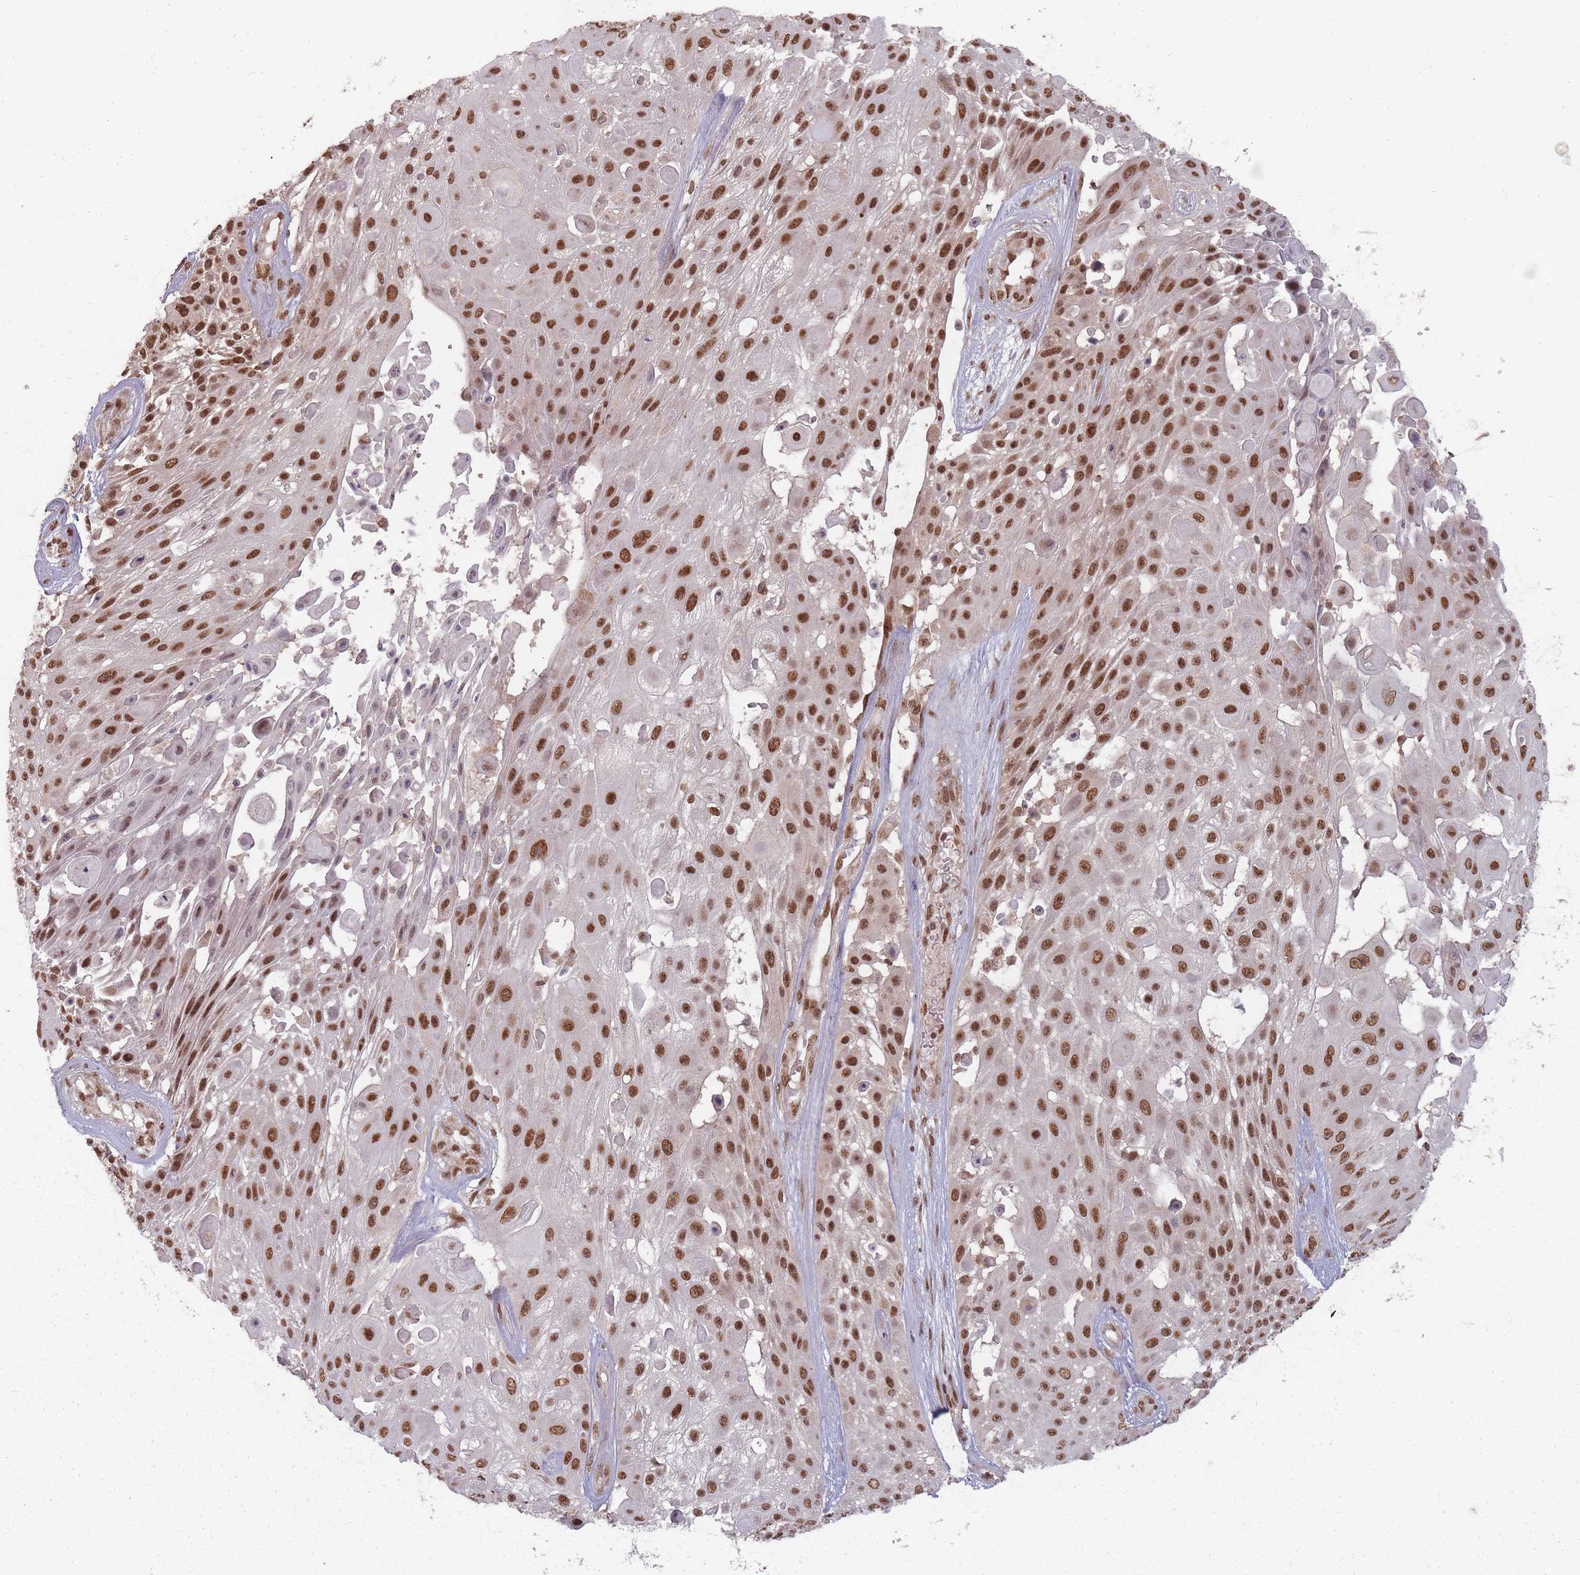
{"staining": {"intensity": "moderate", "quantity": ">75%", "location": "nuclear"}, "tissue": "skin cancer", "cell_type": "Tumor cells", "image_type": "cancer", "snomed": [{"axis": "morphology", "description": "Squamous cell carcinoma, NOS"}, {"axis": "topography", "description": "Skin"}], "caption": "Squamous cell carcinoma (skin) stained with a brown dye demonstrates moderate nuclear positive positivity in approximately >75% of tumor cells.", "gene": "TMED3", "patient": {"sex": "female", "age": 86}}